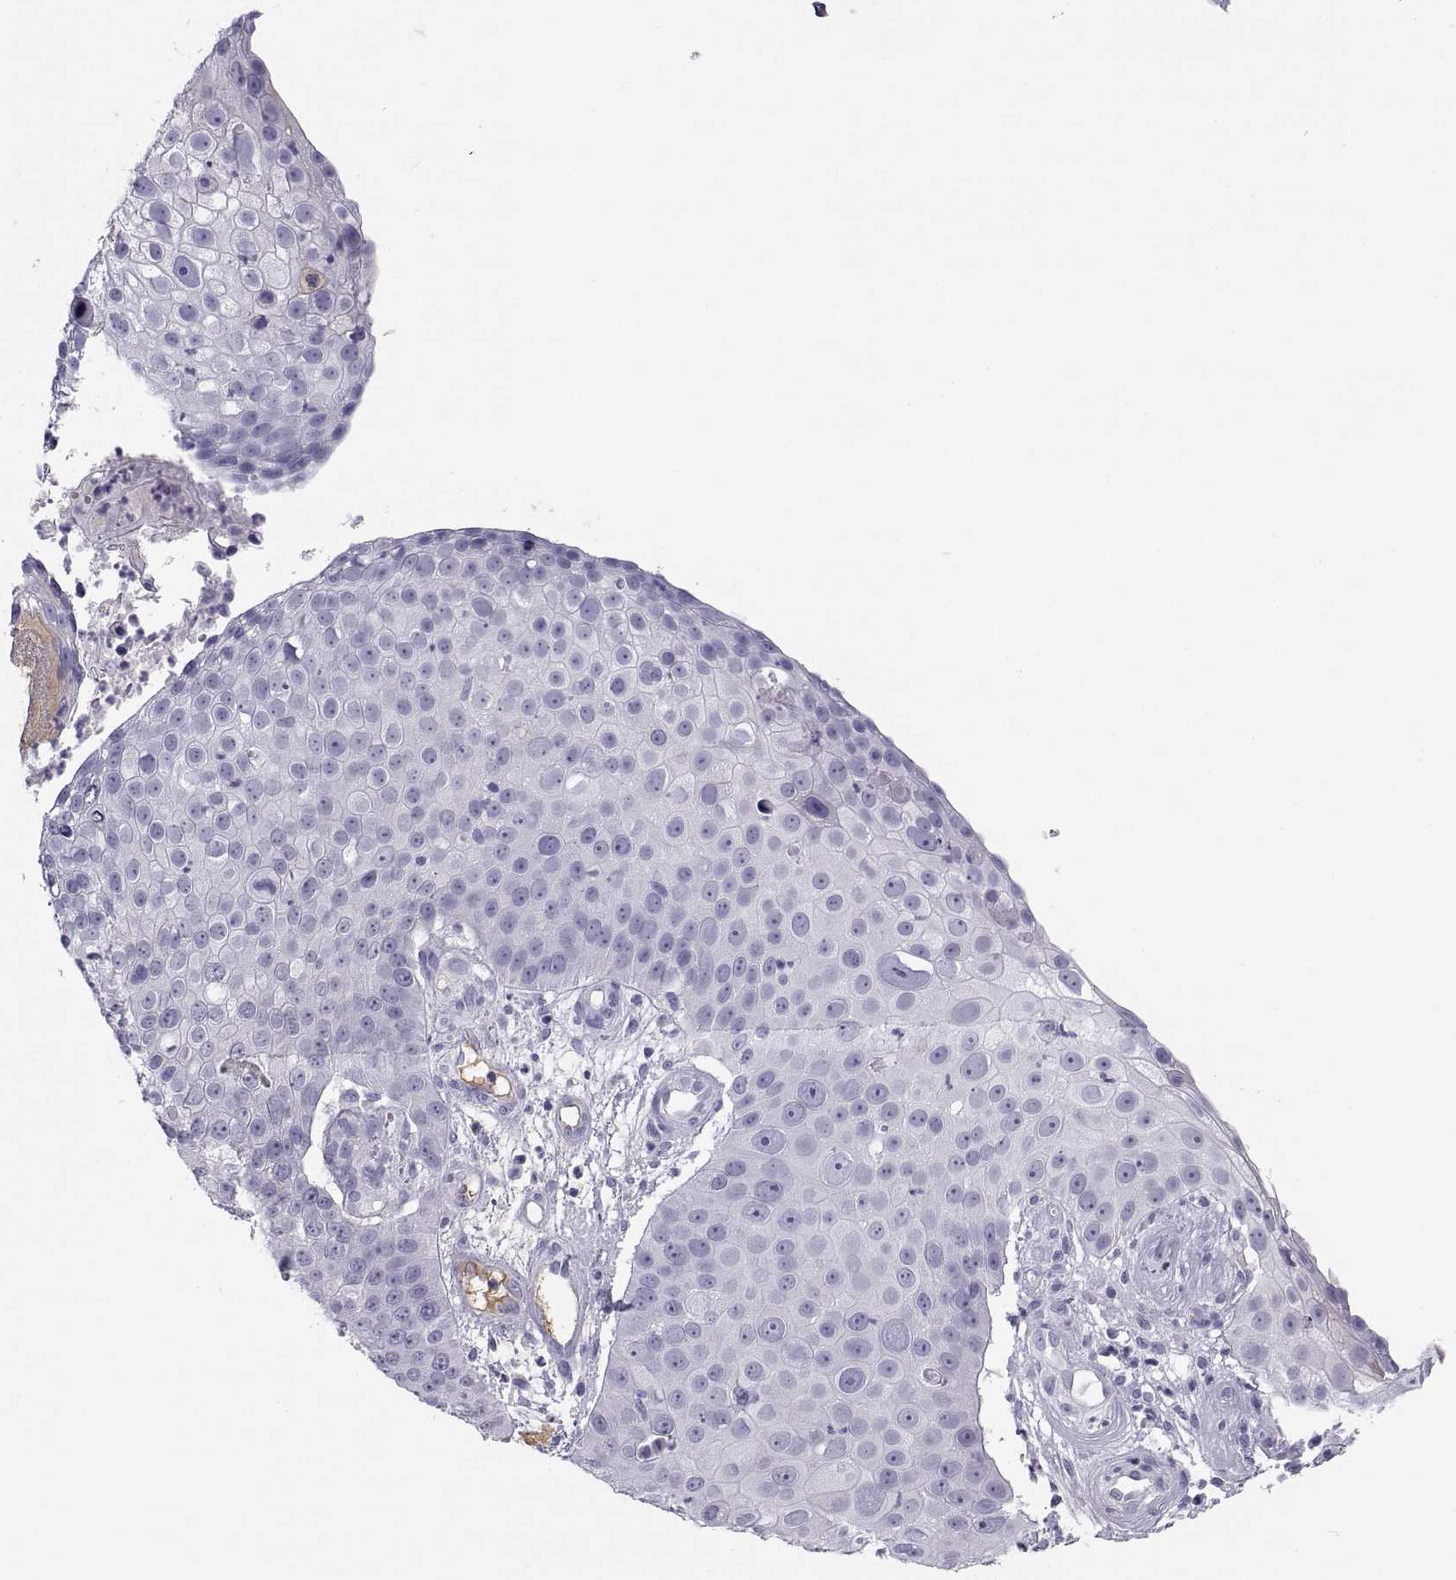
{"staining": {"intensity": "negative", "quantity": "none", "location": "none"}, "tissue": "skin cancer", "cell_type": "Tumor cells", "image_type": "cancer", "snomed": [{"axis": "morphology", "description": "Squamous cell carcinoma, NOS"}, {"axis": "topography", "description": "Skin"}], "caption": "Immunohistochemical staining of human skin cancer (squamous cell carcinoma) exhibits no significant staining in tumor cells.", "gene": "MAGEB2", "patient": {"sex": "male", "age": 71}}